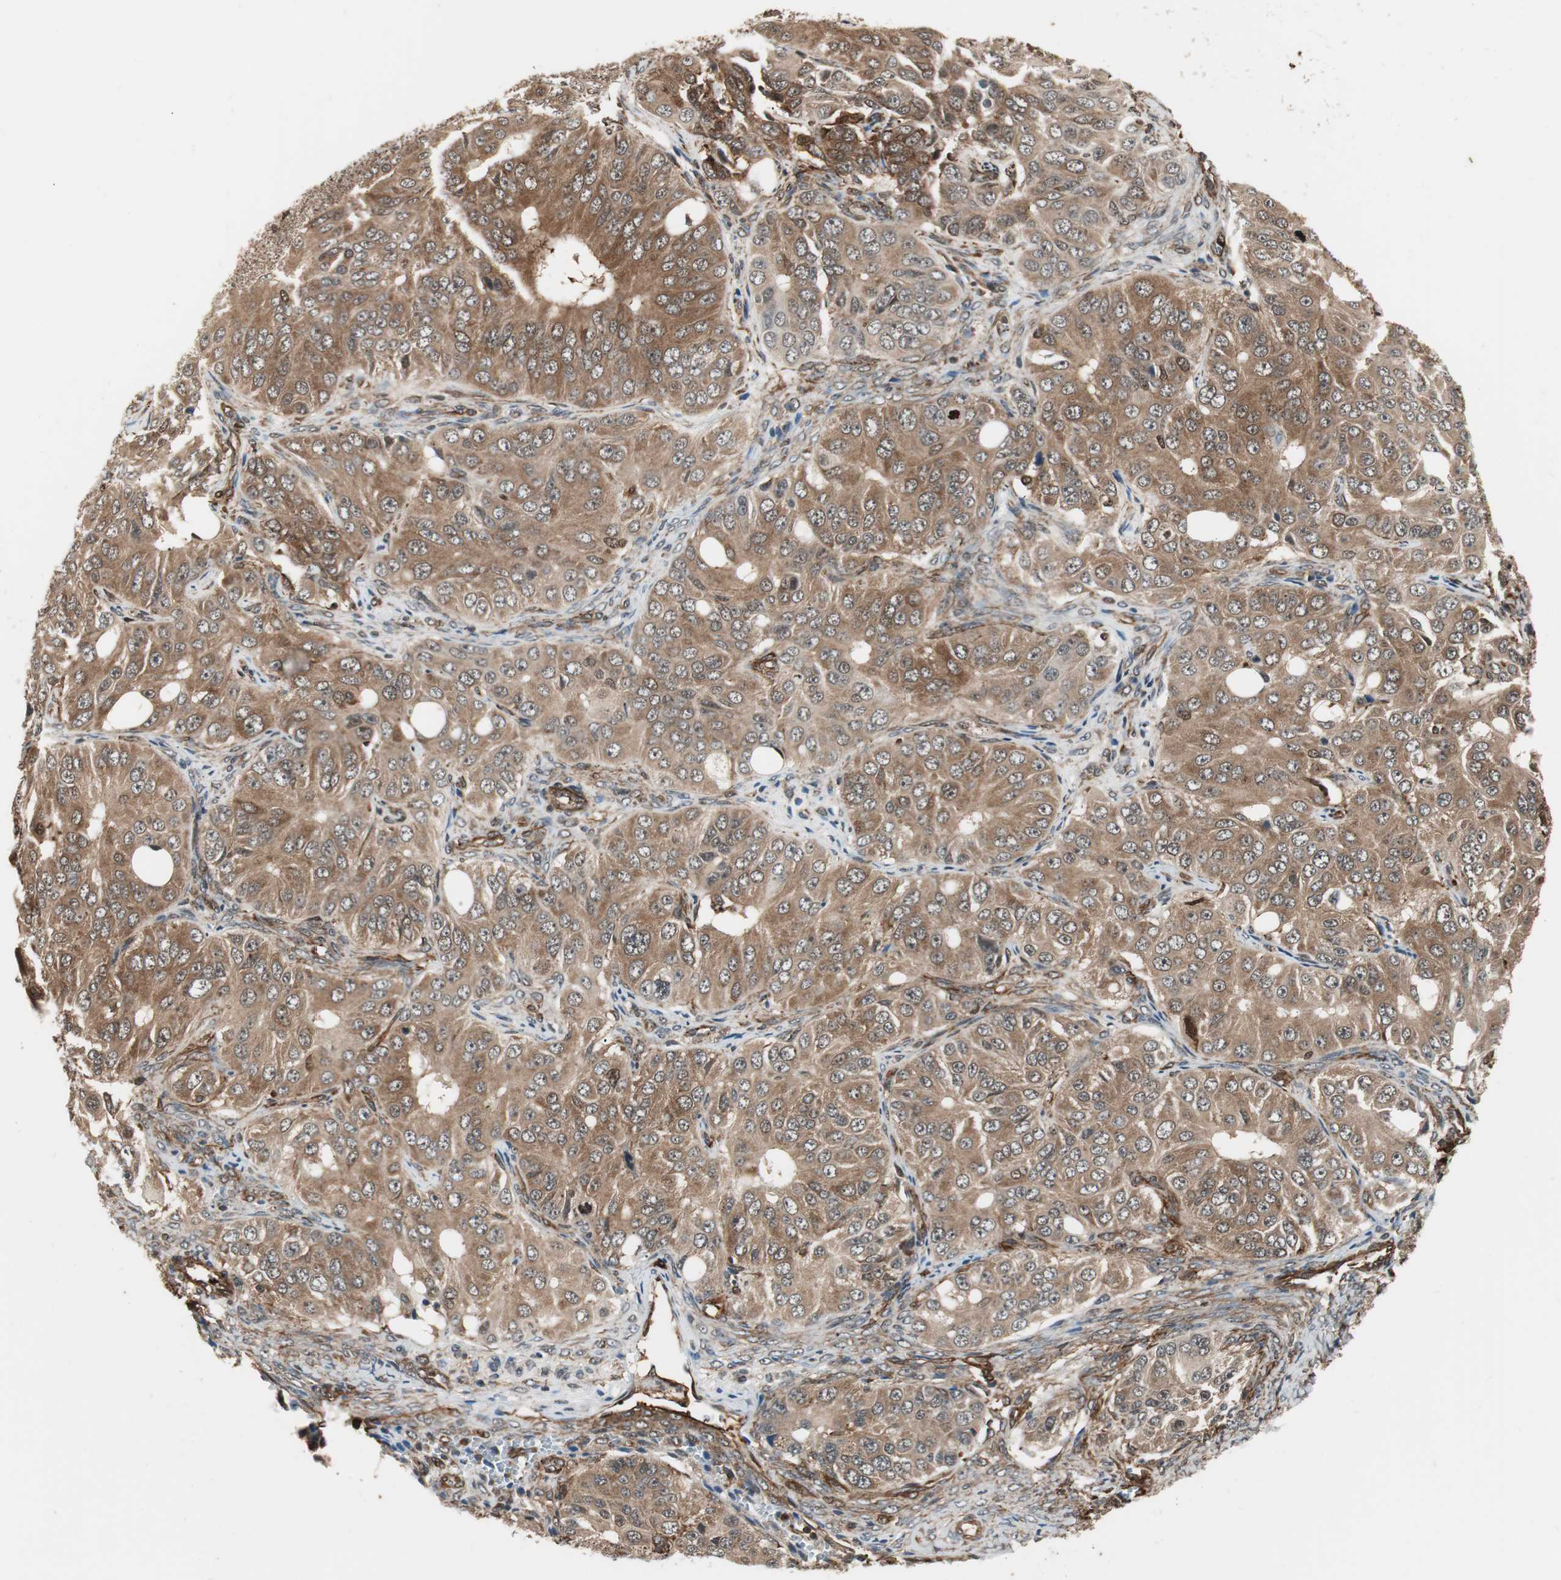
{"staining": {"intensity": "moderate", "quantity": ">75%", "location": "cytoplasmic/membranous"}, "tissue": "ovarian cancer", "cell_type": "Tumor cells", "image_type": "cancer", "snomed": [{"axis": "morphology", "description": "Carcinoma, endometroid"}, {"axis": "topography", "description": "Ovary"}], "caption": "This image demonstrates ovarian cancer stained with immunohistochemistry (IHC) to label a protein in brown. The cytoplasmic/membranous of tumor cells show moderate positivity for the protein. Nuclei are counter-stained blue.", "gene": "PTPN11", "patient": {"sex": "female", "age": 51}}